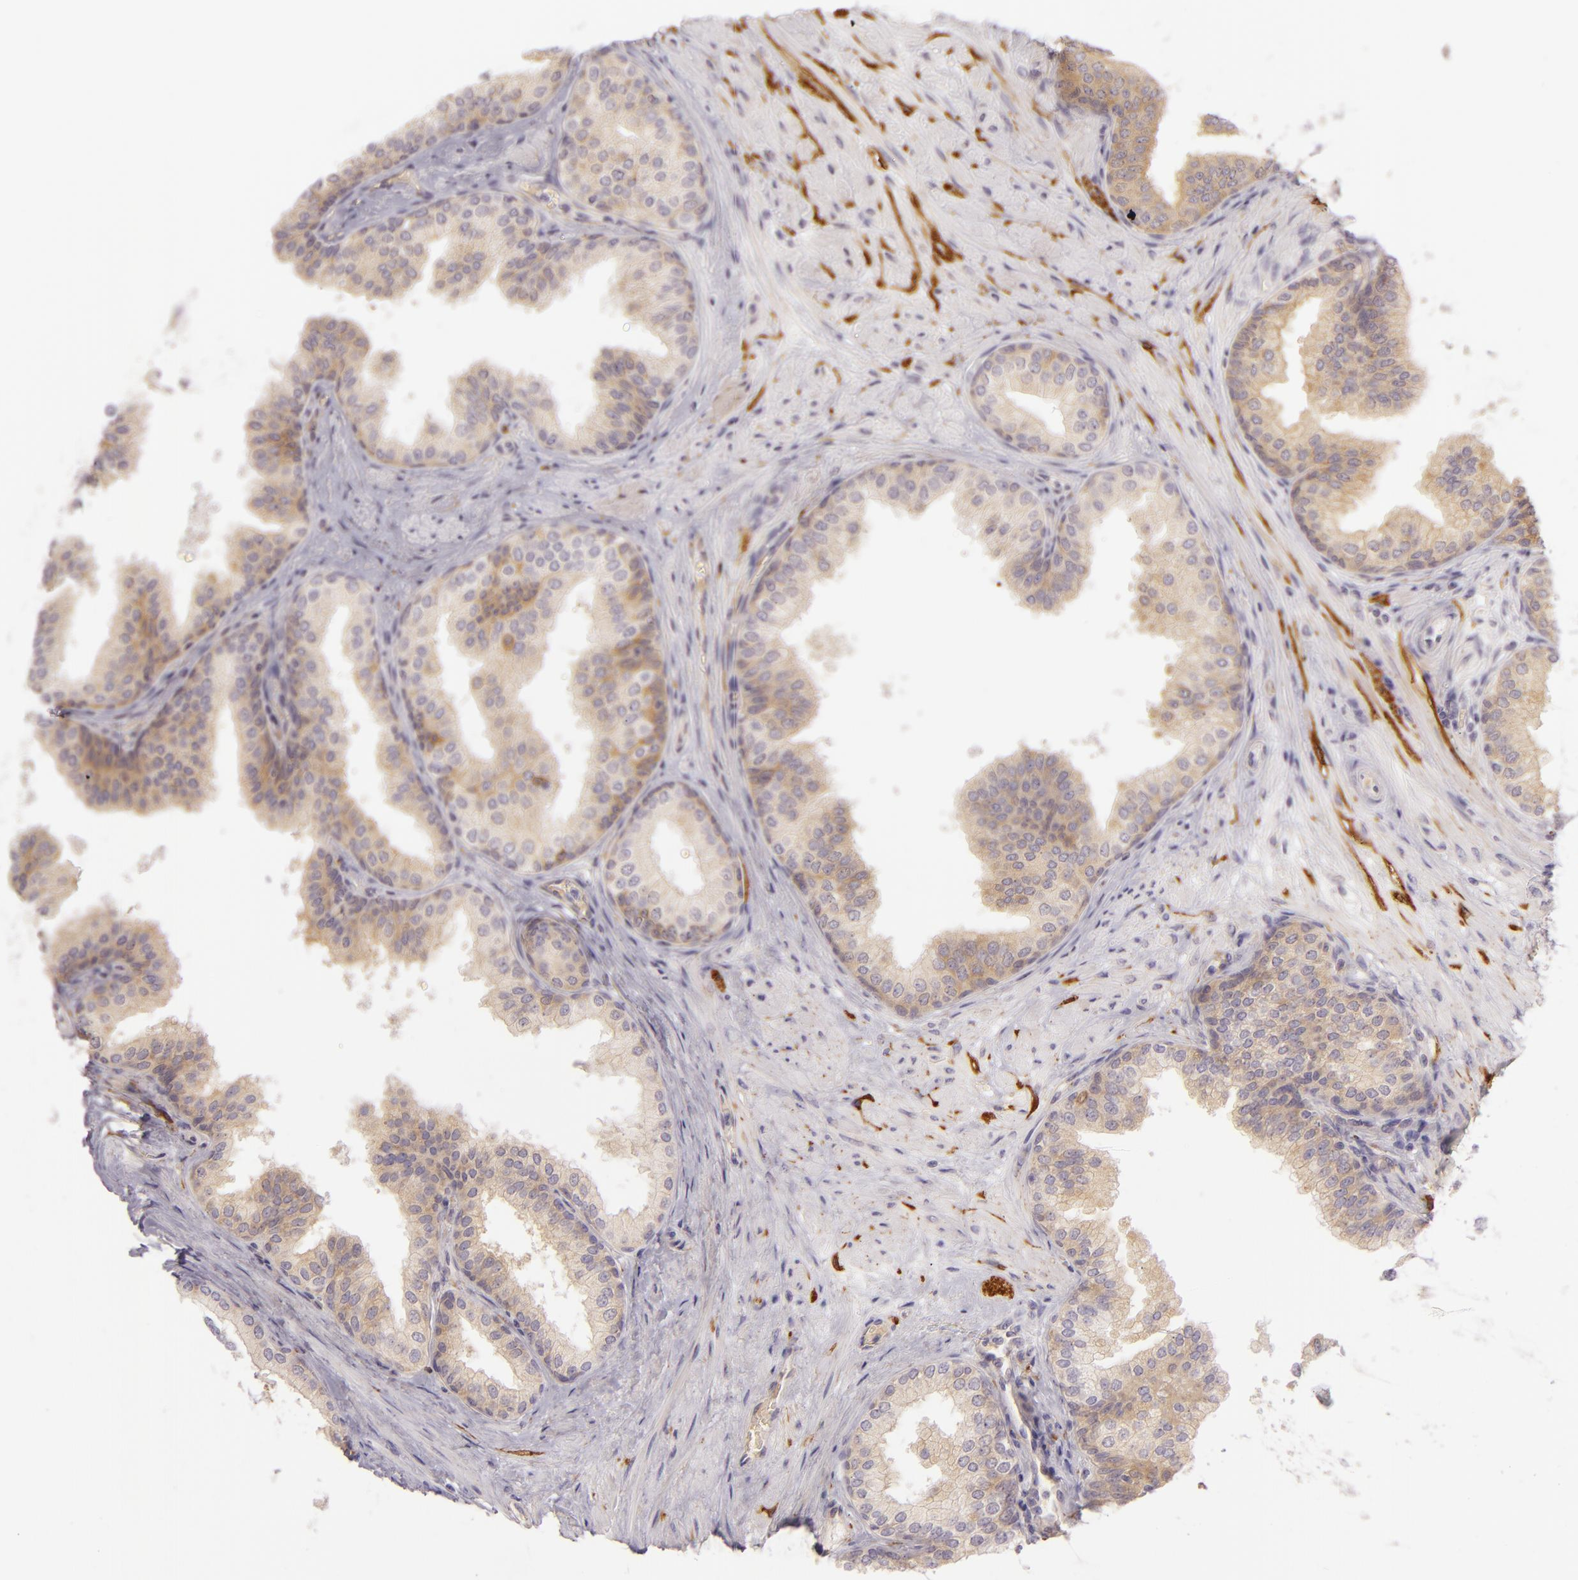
{"staining": {"intensity": "weak", "quantity": "25%-75%", "location": "cytoplasmic/membranous"}, "tissue": "prostate", "cell_type": "Glandular cells", "image_type": "normal", "snomed": [{"axis": "morphology", "description": "Normal tissue, NOS"}, {"axis": "topography", "description": "Prostate"}], "caption": "Immunohistochemistry of normal human prostate shows low levels of weak cytoplasmic/membranous staining in about 25%-75% of glandular cells.", "gene": "ZC3H7B", "patient": {"sex": "male", "age": 60}}